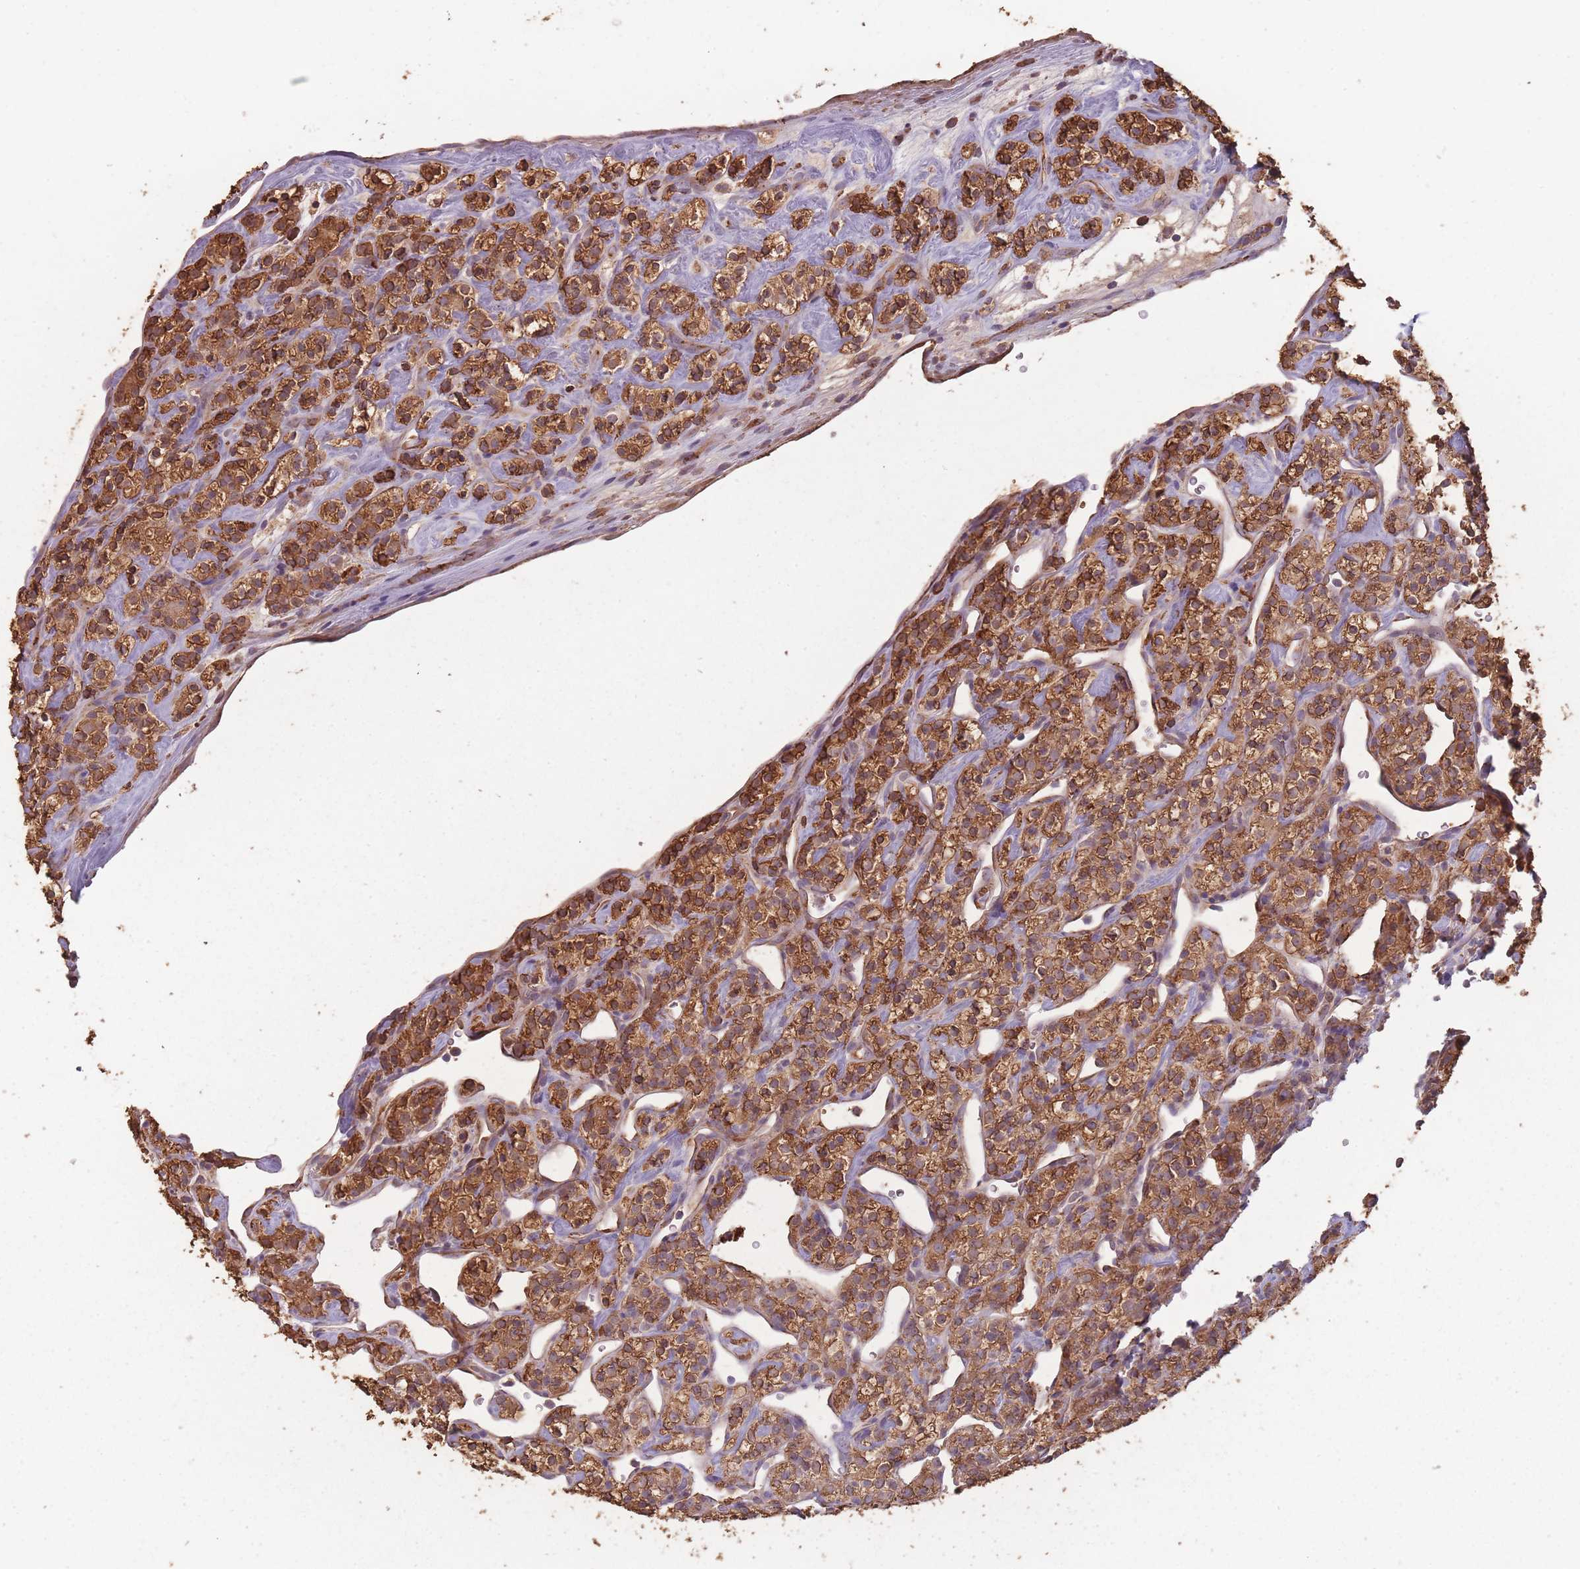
{"staining": {"intensity": "strong", "quantity": ">75%", "location": "cytoplasmic/membranous"}, "tissue": "renal cancer", "cell_type": "Tumor cells", "image_type": "cancer", "snomed": [{"axis": "morphology", "description": "Adenocarcinoma, NOS"}, {"axis": "topography", "description": "Kidney"}], "caption": "Renal cancer (adenocarcinoma) was stained to show a protein in brown. There is high levels of strong cytoplasmic/membranous expression in about >75% of tumor cells. The staining was performed using DAB (3,3'-diaminobenzidine) to visualize the protein expression in brown, while the nuclei were stained in blue with hematoxylin (Magnification: 20x).", "gene": "SANBR", "patient": {"sex": "male", "age": 77}}